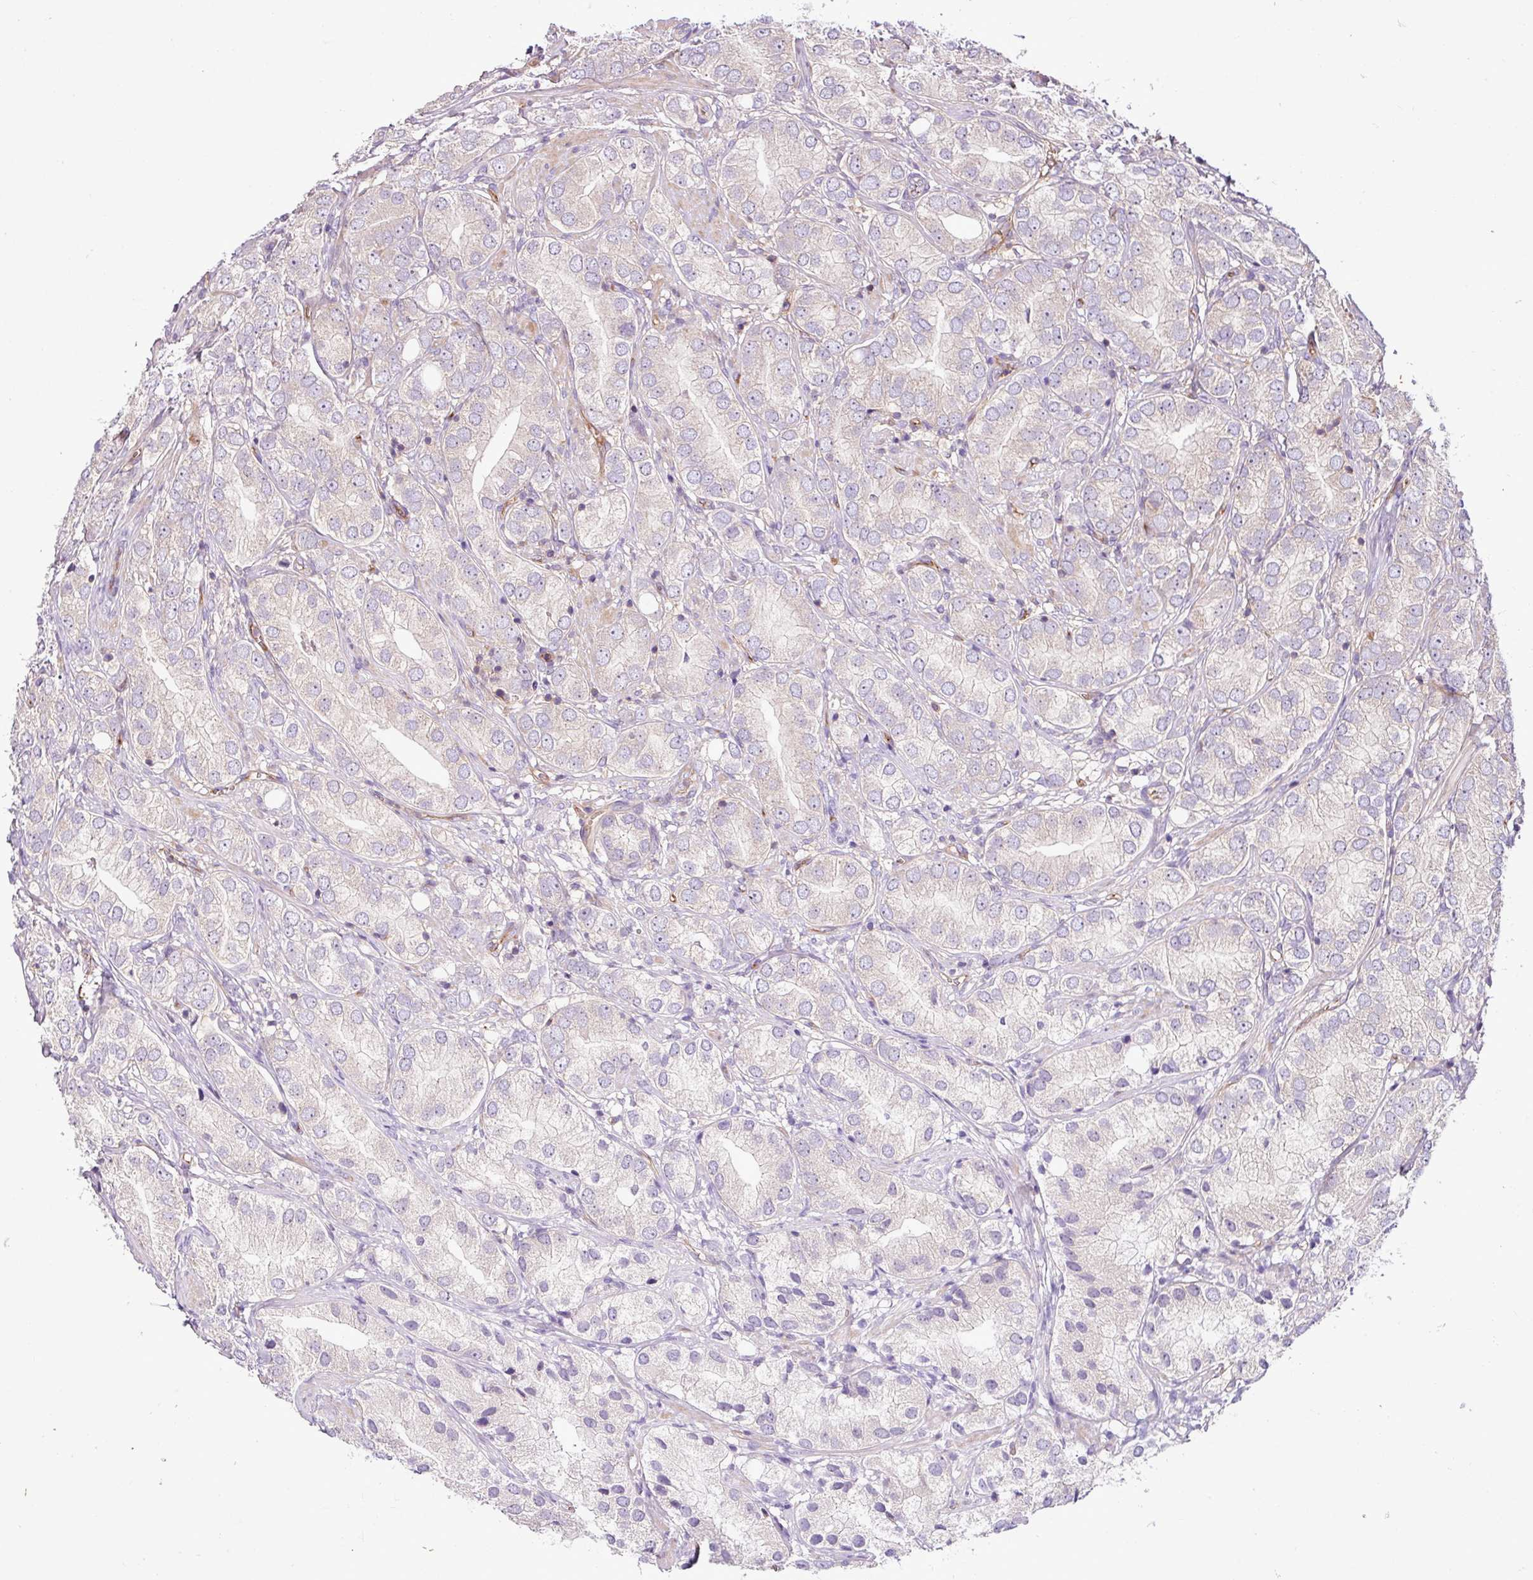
{"staining": {"intensity": "negative", "quantity": "none", "location": "none"}, "tissue": "prostate cancer", "cell_type": "Tumor cells", "image_type": "cancer", "snomed": [{"axis": "morphology", "description": "Adenocarcinoma, High grade"}, {"axis": "topography", "description": "Prostate"}], "caption": "The micrograph exhibits no significant positivity in tumor cells of prostate cancer (adenocarcinoma (high-grade)).", "gene": "ZNF106", "patient": {"sex": "male", "age": 82}}